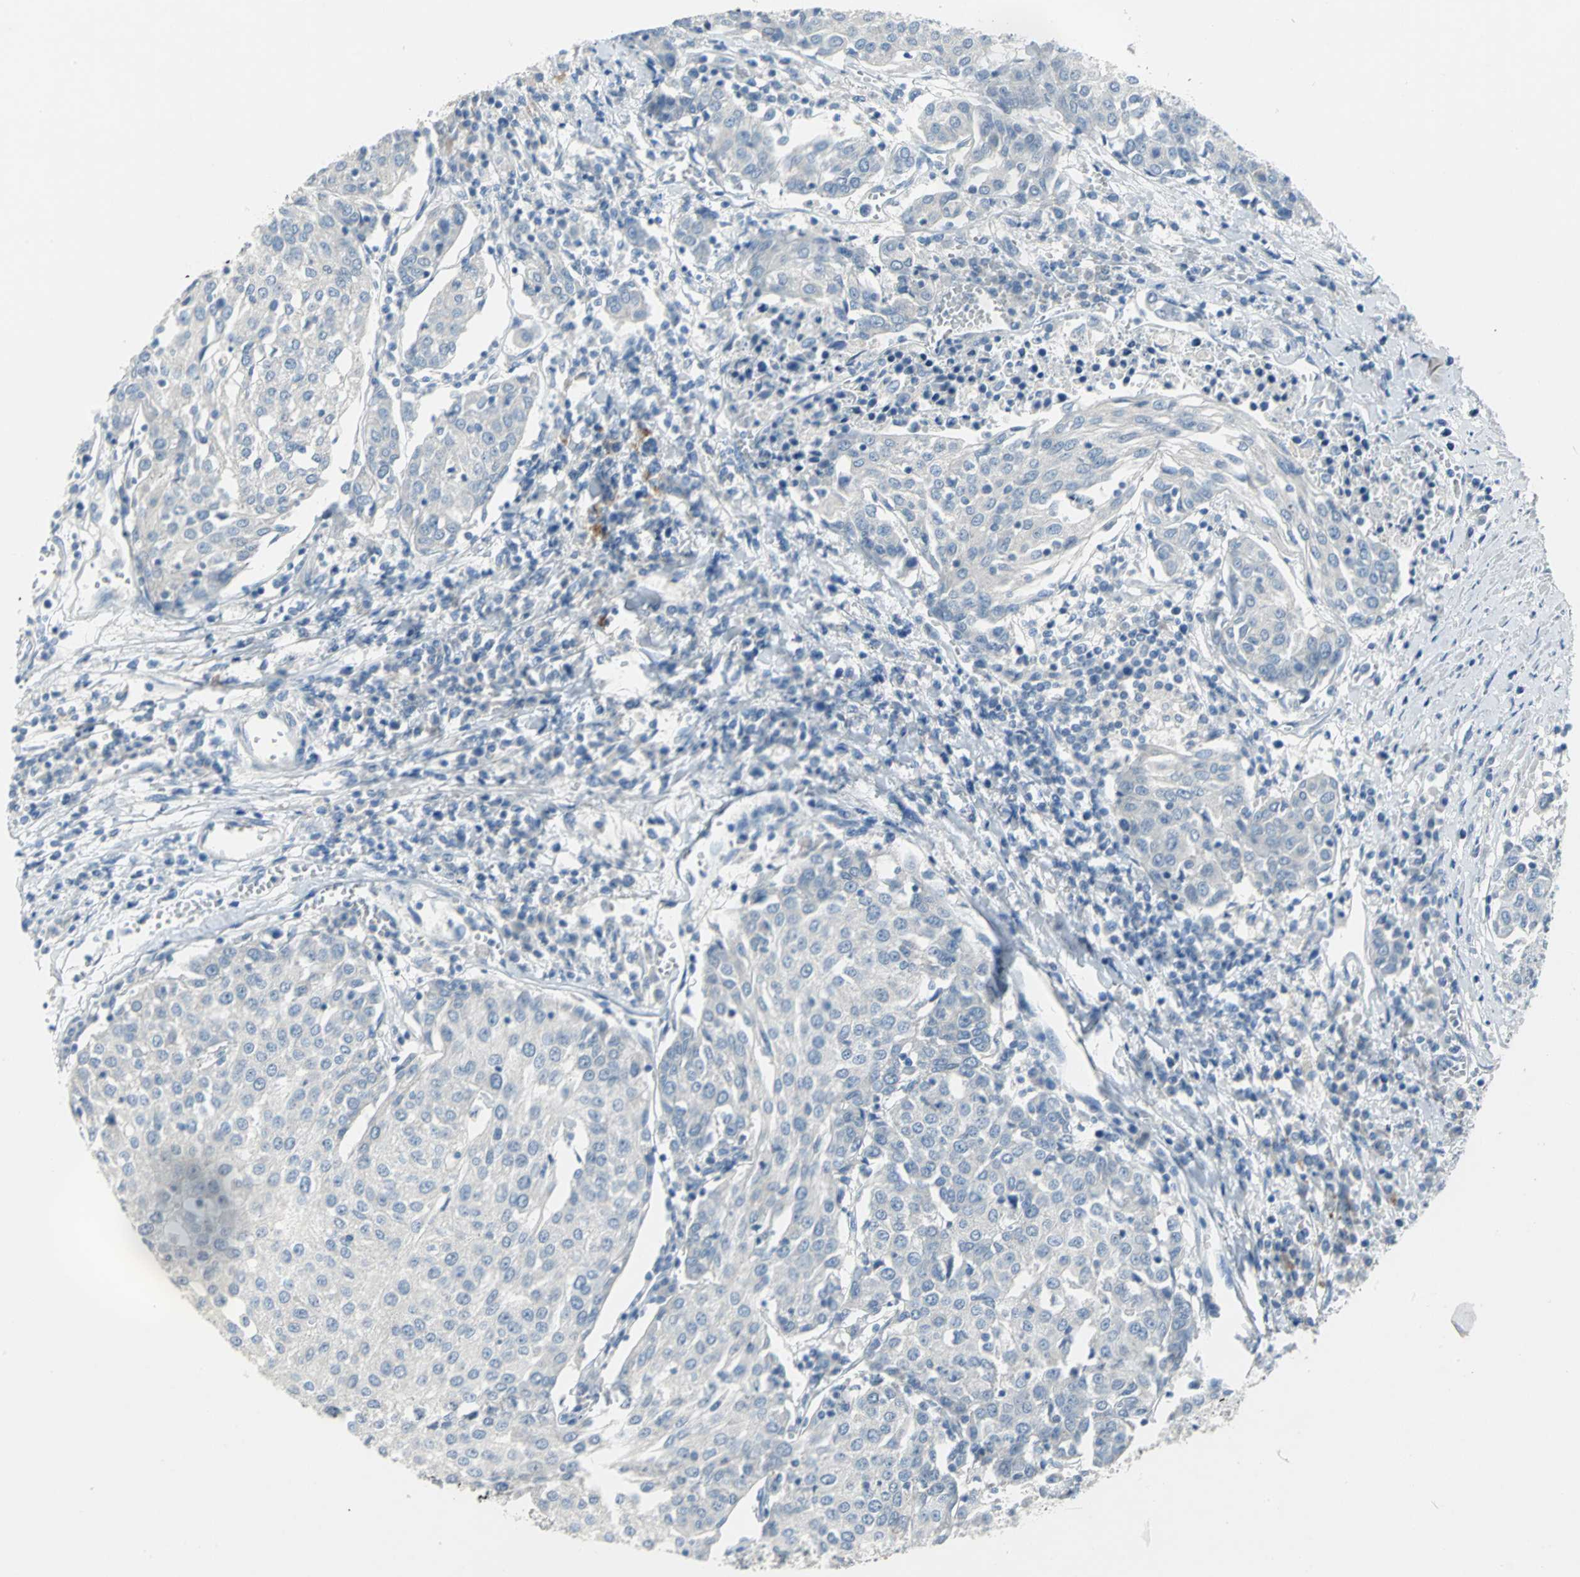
{"staining": {"intensity": "negative", "quantity": "none", "location": "none"}, "tissue": "urothelial cancer", "cell_type": "Tumor cells", "image_type": "cancer", "snomed": [{"axis": "morphology", "description": "Urothelial carcinoma, High grade"}, {"axis": "topography", "description": "Urinary bladder"}], "caption": "The immunohistochemistry (IHC) image has no significant positivity in tumor cells of urothelial cancer tissue.", "gene": "PTGDS", "patient": {"sex": "female", "age": 85}}